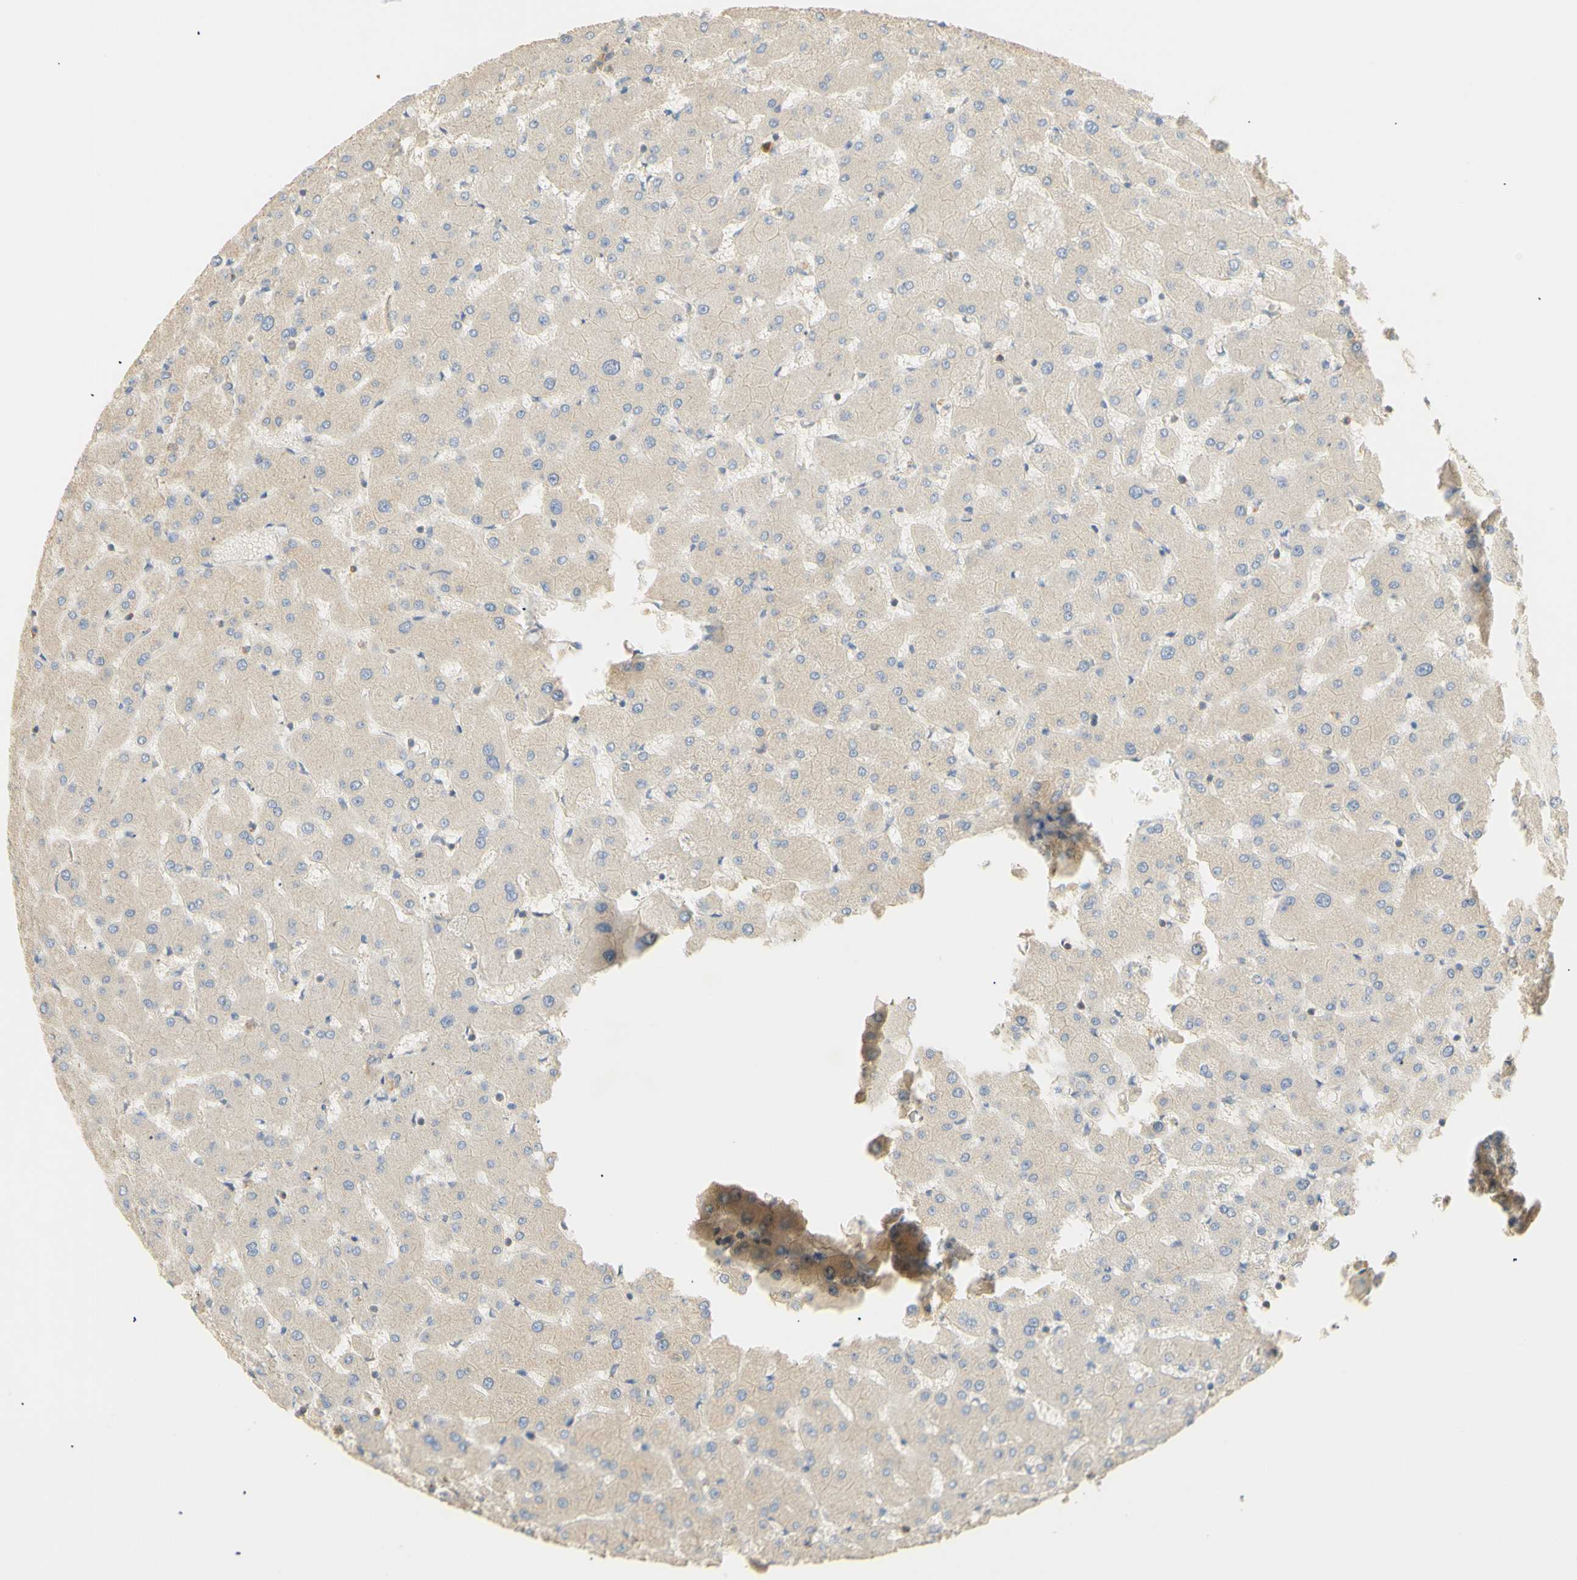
{"staining": {"intensity": "weak", "quantity": ">75%", "location": "cytoplasmic/membranous"}, "tissue": "liver", "cell_type": "Cholangiocytes", "image_type": "normal", "snomed": [{"axis": "morphology", "description": "Normal tissue, NOS"}, {"axis": "topography", "description": "Liver"}], "caption": "Immunohistochemical staining of unremarkable human liver displays >75% levels of weak cytoplasmic/membranous protein staining in approximately >75% of cholangiocytes.", "gene": "KCNE4", "patient": {"sex": "female", "age": 63}}